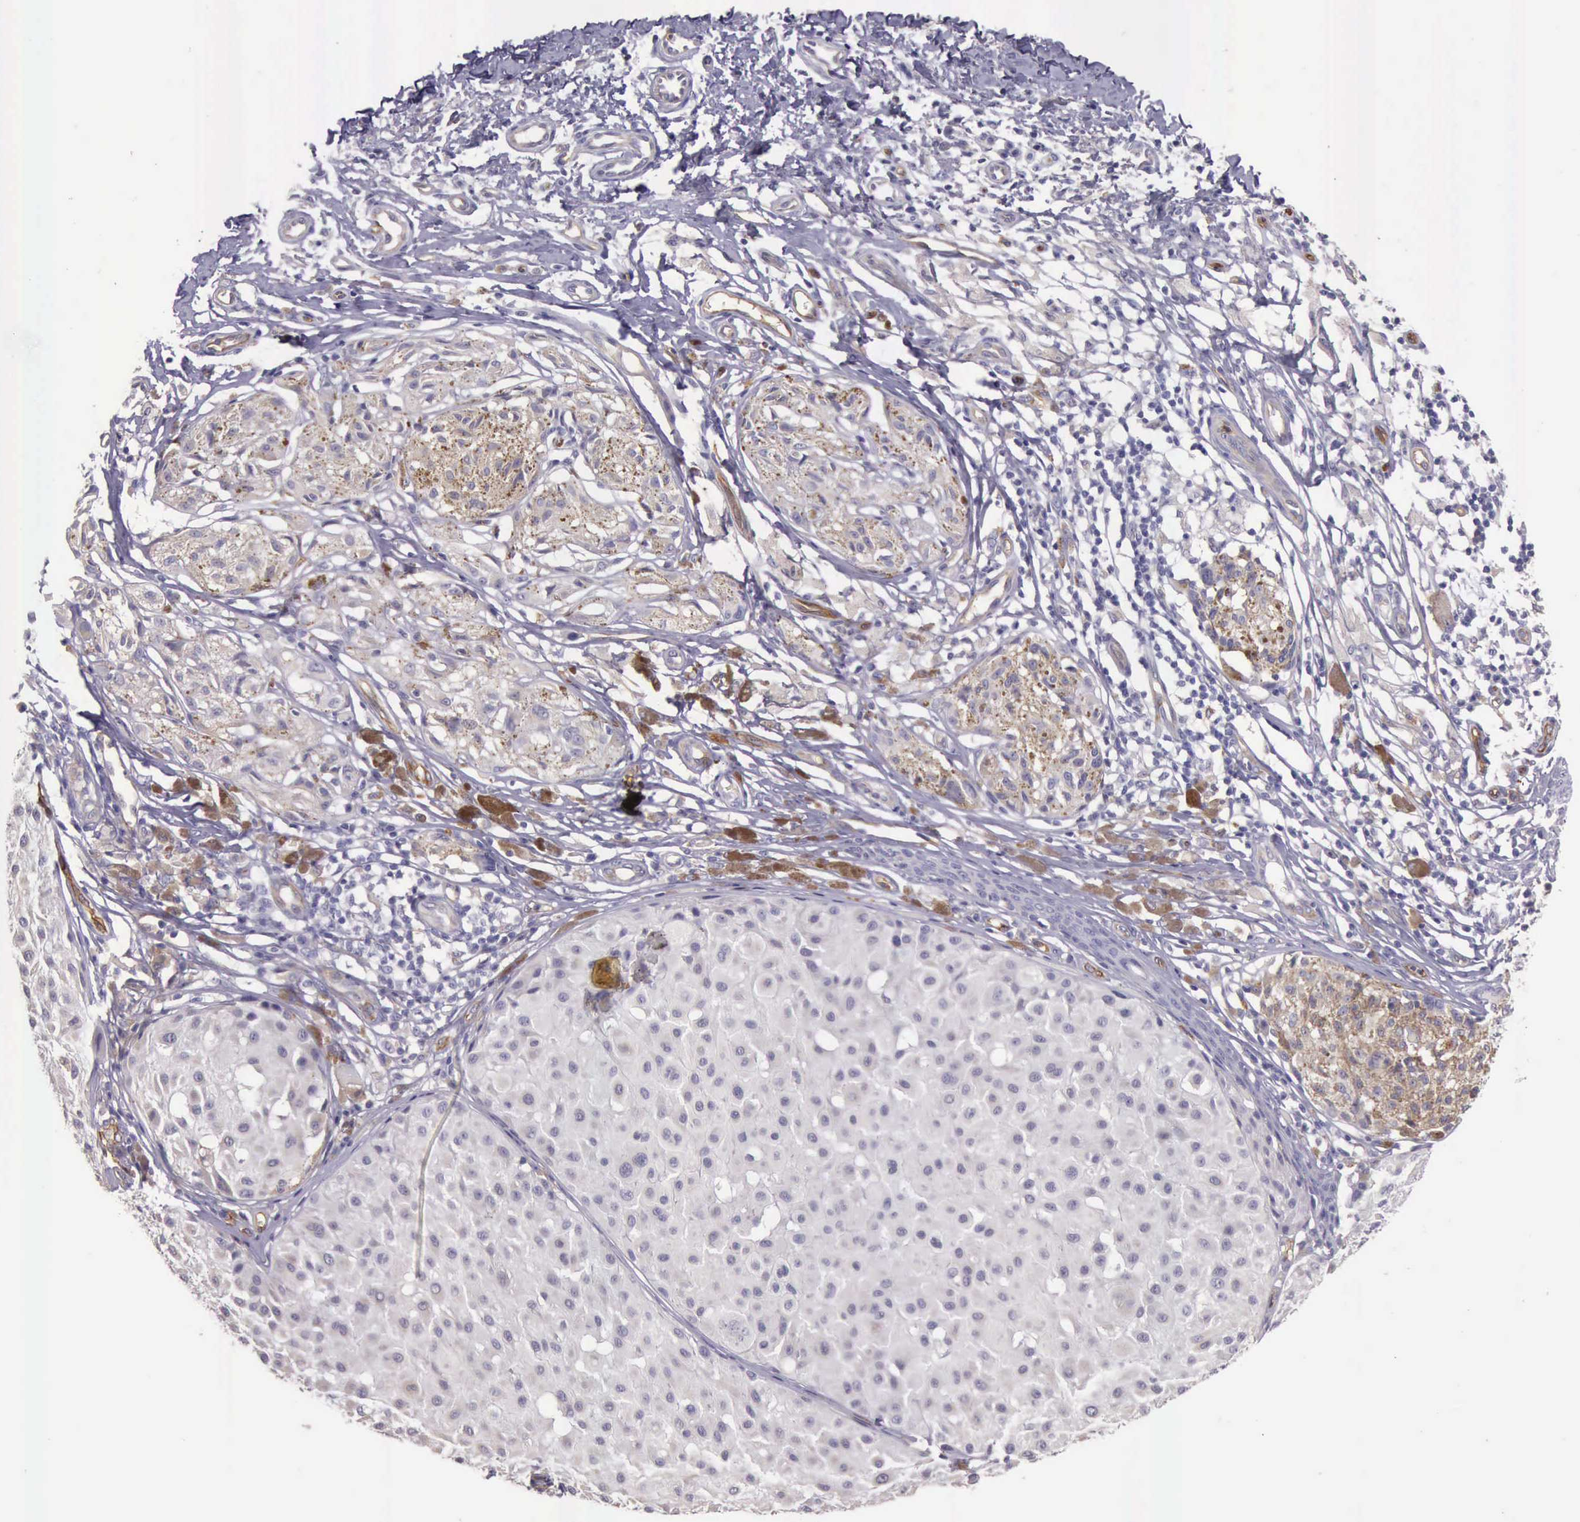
{"staining": {"intensity": "moderate", "quantity": "<25%", "location": "cytoplasmic/membranous"}, "tissue": "melanoma", "cell_type": "Tumor cells", "image_type": "cancer", "snomed": [{"axis": "morphology", "description": "Malignant melanoma, NOS"}, {"axis": "topography", "description": "Skin"}], "caption": "Protein expression analysis of melanoma exhibits moderate cytoplasmic/membranous staining in about <25% of tumor cells.", "gene": "TCEANC", "patient": {"sex": "male", "age": 36}}